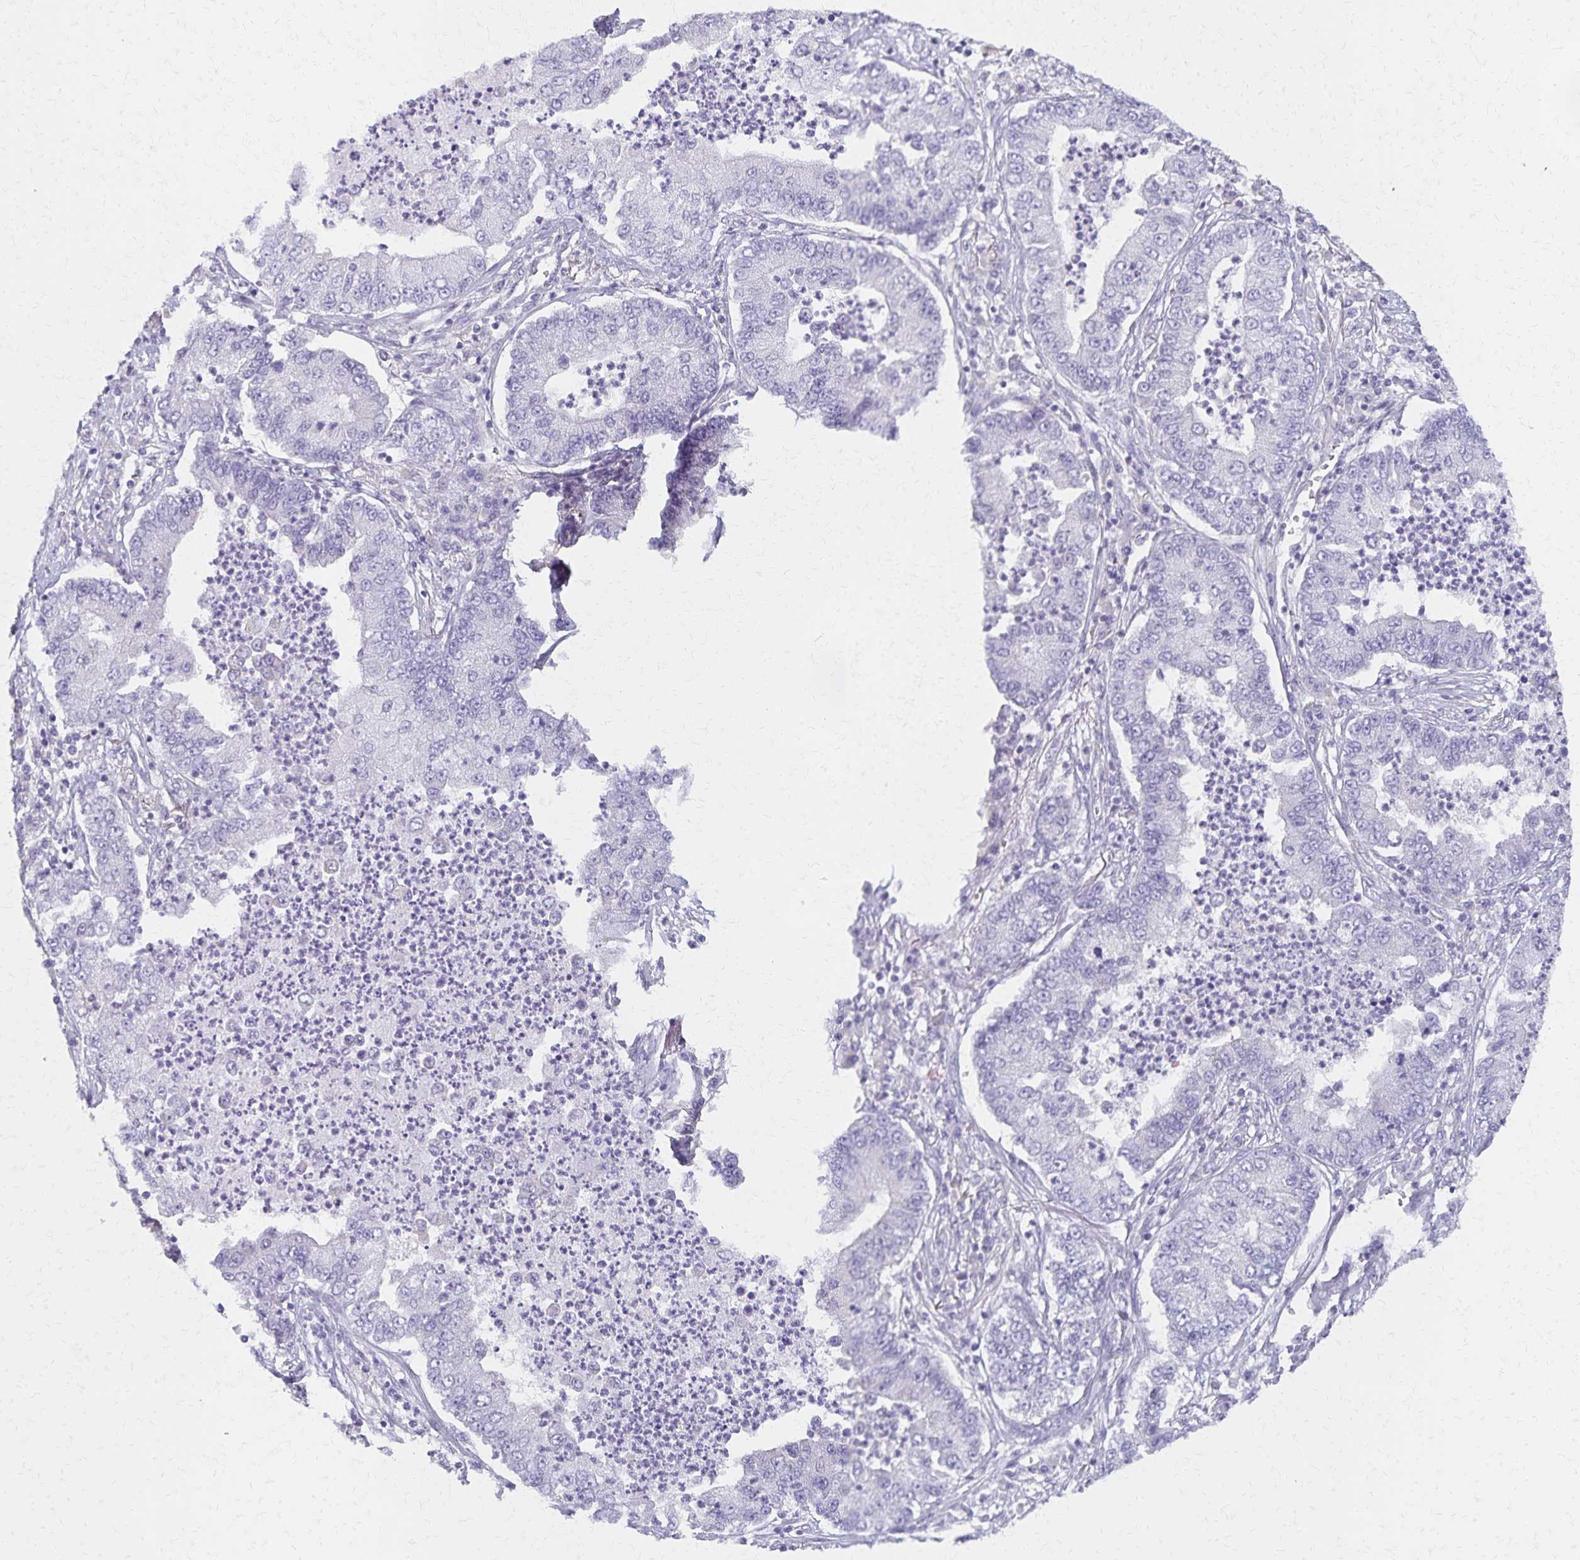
{"staining": {"intensity": "negative", "quantity": "none", "location": "none"}, "tissue": "lung cancer", "cell_type": "Tumor cells", "image_type": "cancer", "snomed": [{"axis": "morphology", "description": "Adenocarcinoma, NOS"}, {"axis": "topography", "description": "Lung"}], "caption": "An image of lung cancer stained for a protein shows no brown staining in tumor cells.", "gene": "KISS1", "patient": {"sex": "female", "age": 57}}